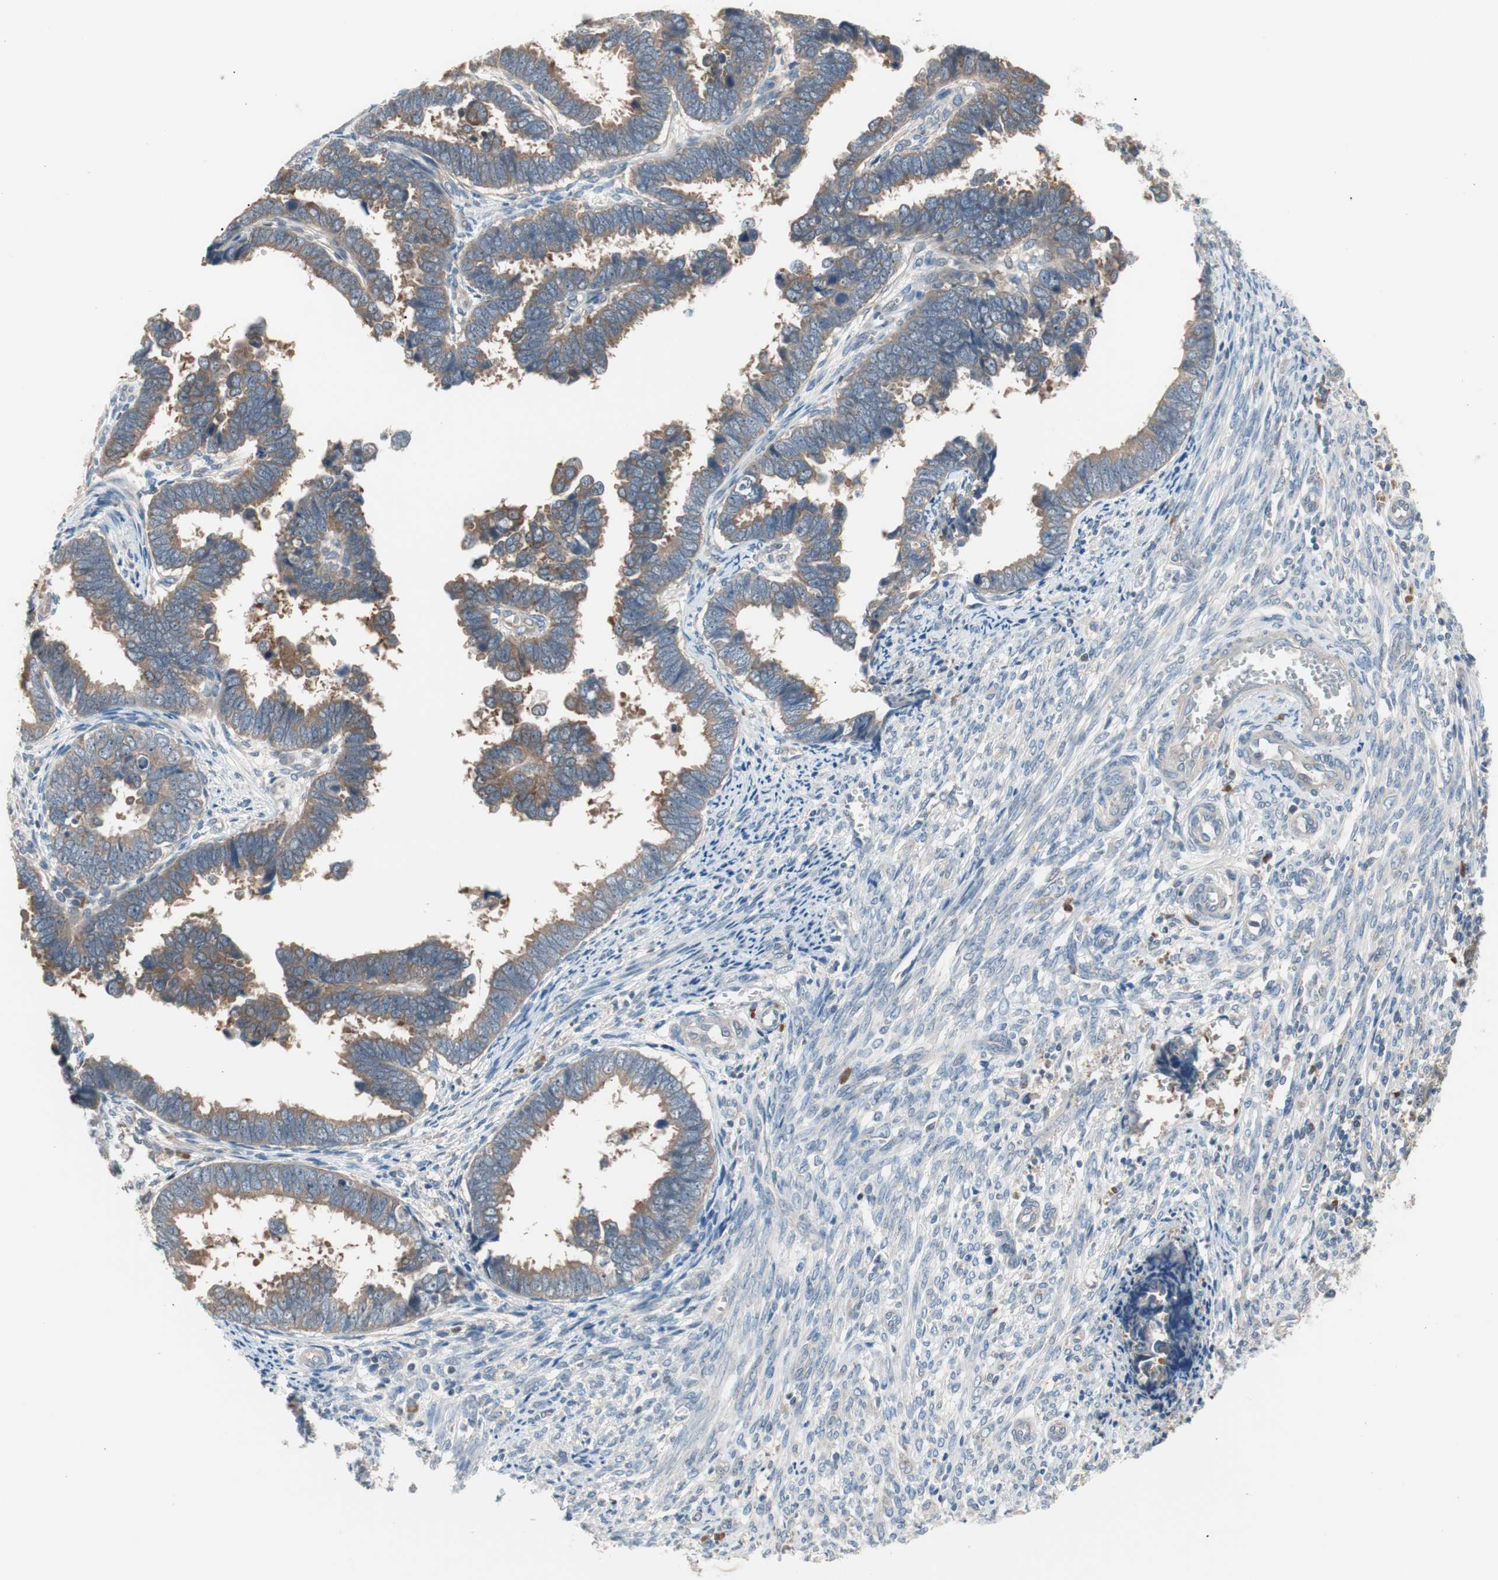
{"staining": {"intensity": "weak", "quantity": ">75%", "location": "cytoplasmic/membranous"}, "tissue": "endometrial cancer", "cell_type": "Tumor cells", "image_type": "cancer", "snomed": [{"axis": "morphology", "description": "Adenocarcinoma, NOS"}, {"axis": "topography", "description": "Endometrium"}], "caption": "A photomicrograph showing weak cytoplasmic/membranous positivity in about >75% of tumor cells in endometrial cancer, as visualized by brown immunohistochemical staining.", "gene": "PCK1", "patient": {"sex": "female", "age": 75}}